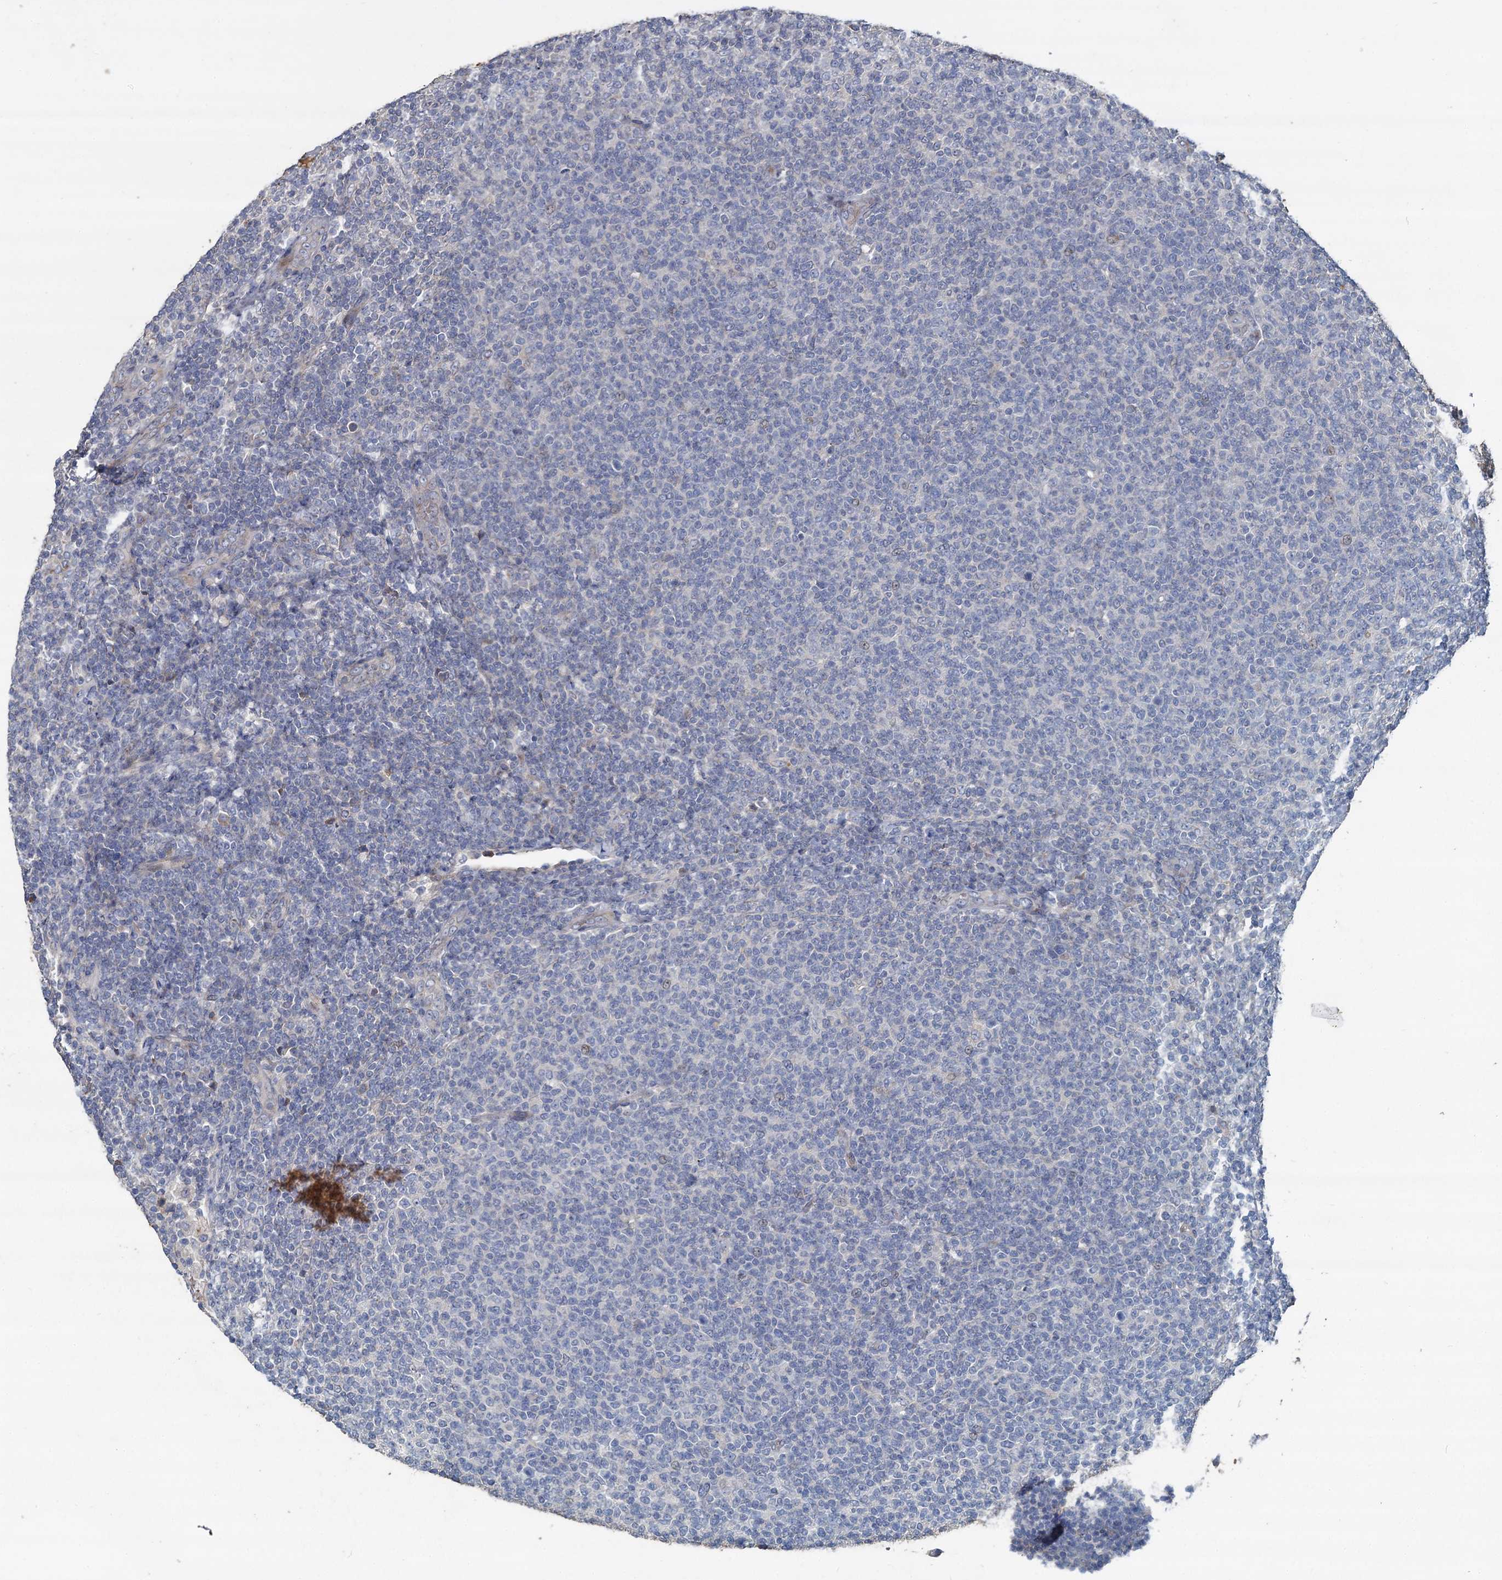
{"staining": {"intensity": "negative", "quantity": "none", "location": "none"}, "tissue": "lymphoma", "cell_type": "Tumor cells", "image_type": "cancer", "snomed": [{"axis": "morphology", "description": "Malignant lymphoma, non-Hodgkin's type, Low grade"}, {"axis": "topography", "description": "Lymph node"}], "caption": "Tumor cells show no significant protein staining in lymphoma.", "gene": "TCTN2", "patient": {"sex": "male", "age": 66}}